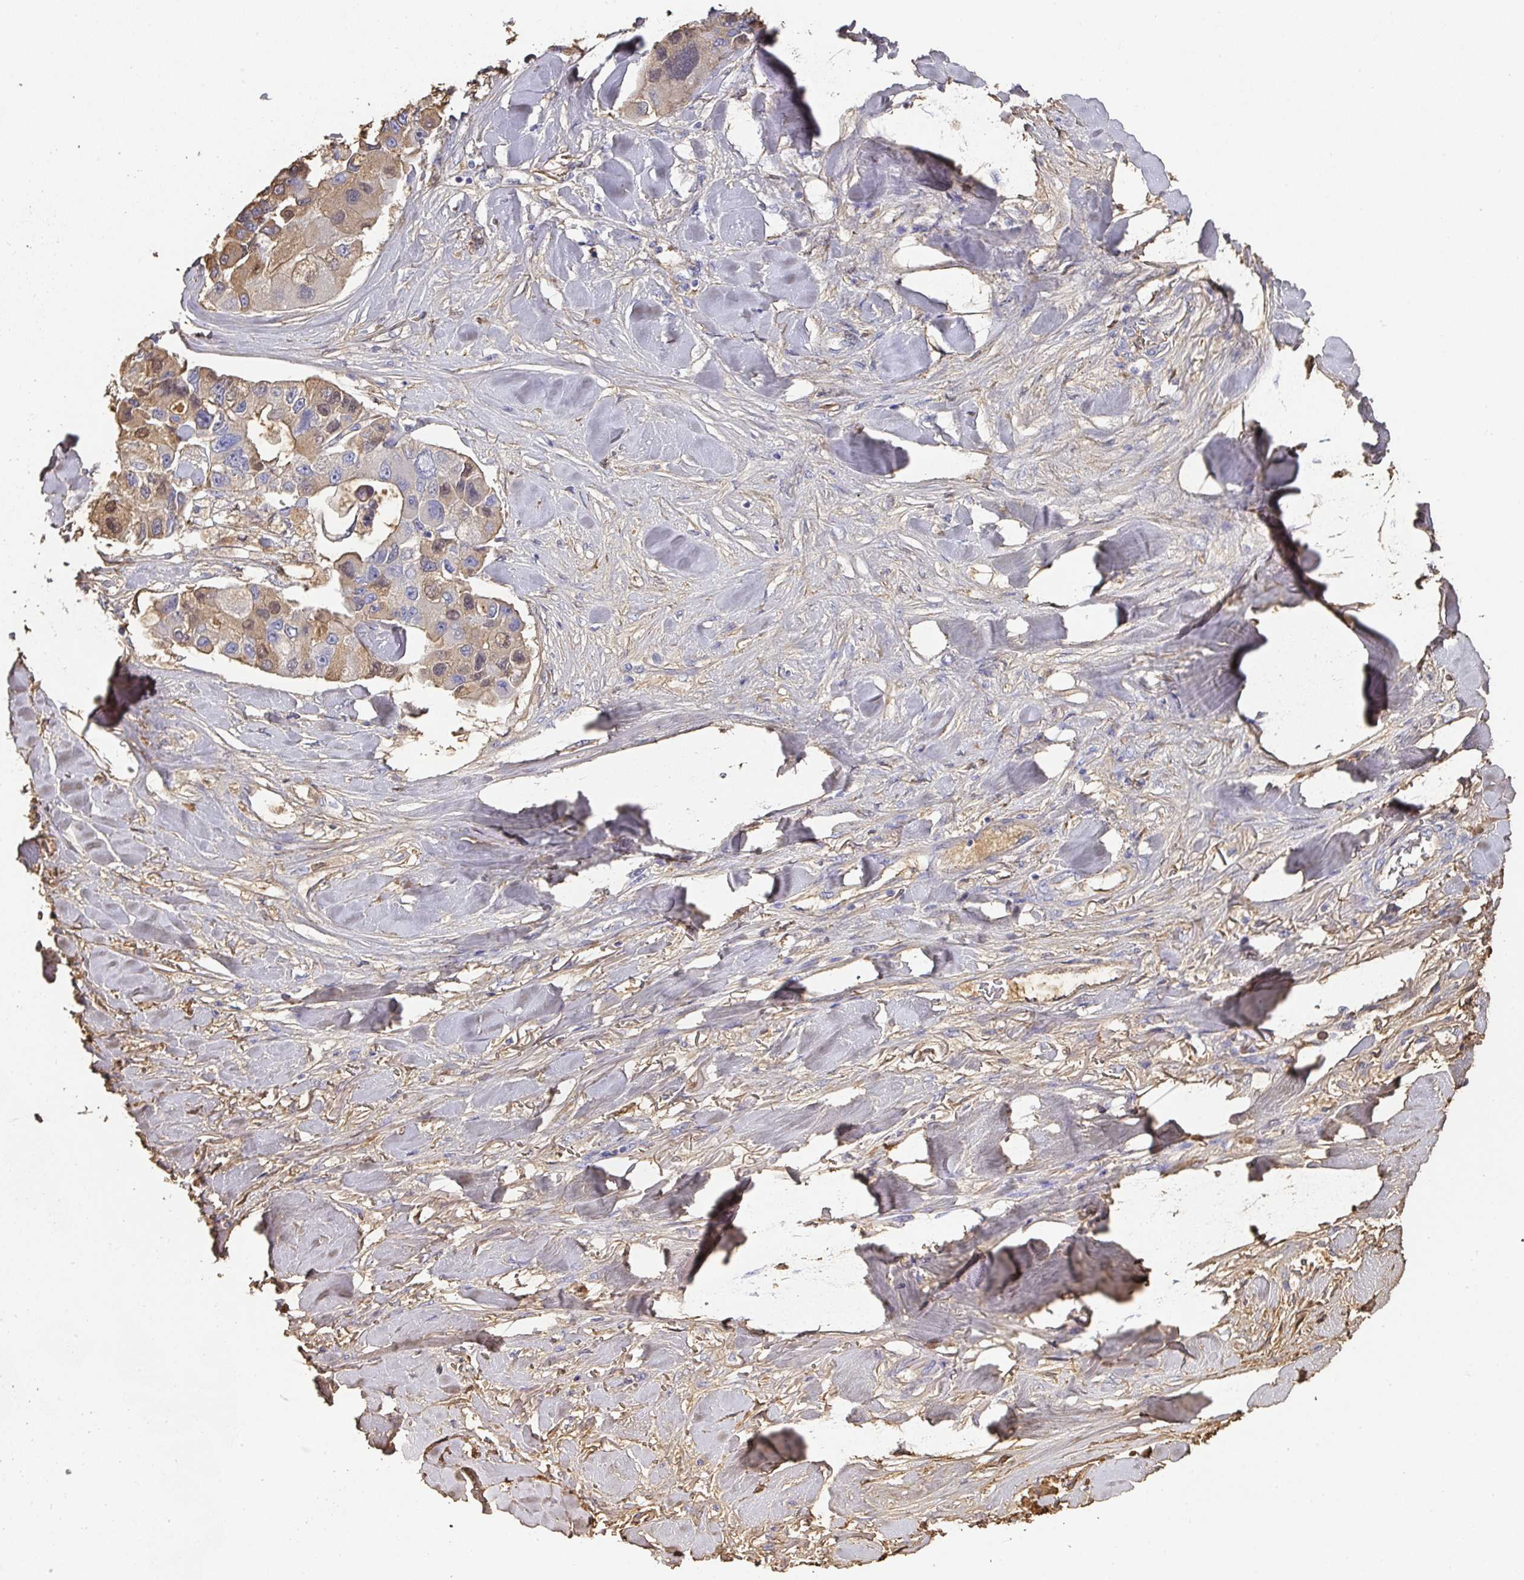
{"staining": {"intensity": "weak", "quantity": "25%-75%", "location": "cytoplasmic/membranous,nuclear"}, "tissue": "lung cancer", "cell_type": "Tumor cells", "image_type": "cancer", "snomed": [{"axis": "morphology", "description": "Adenocarcinoma, NOS"}, {"axis": "topography", "description": "Lung"}], "caption": "This micrograph shows lung cancer (adenocarcinoma) stained with immunohistochemistry to label a protein in brown. The cytoplasmic/membranous and nuclear of tumor cells show weak positivity for the protein. Nuclei are counter-stained blue.", "gene": "ALB", "patient": {"sex": "female", "age": 54}}